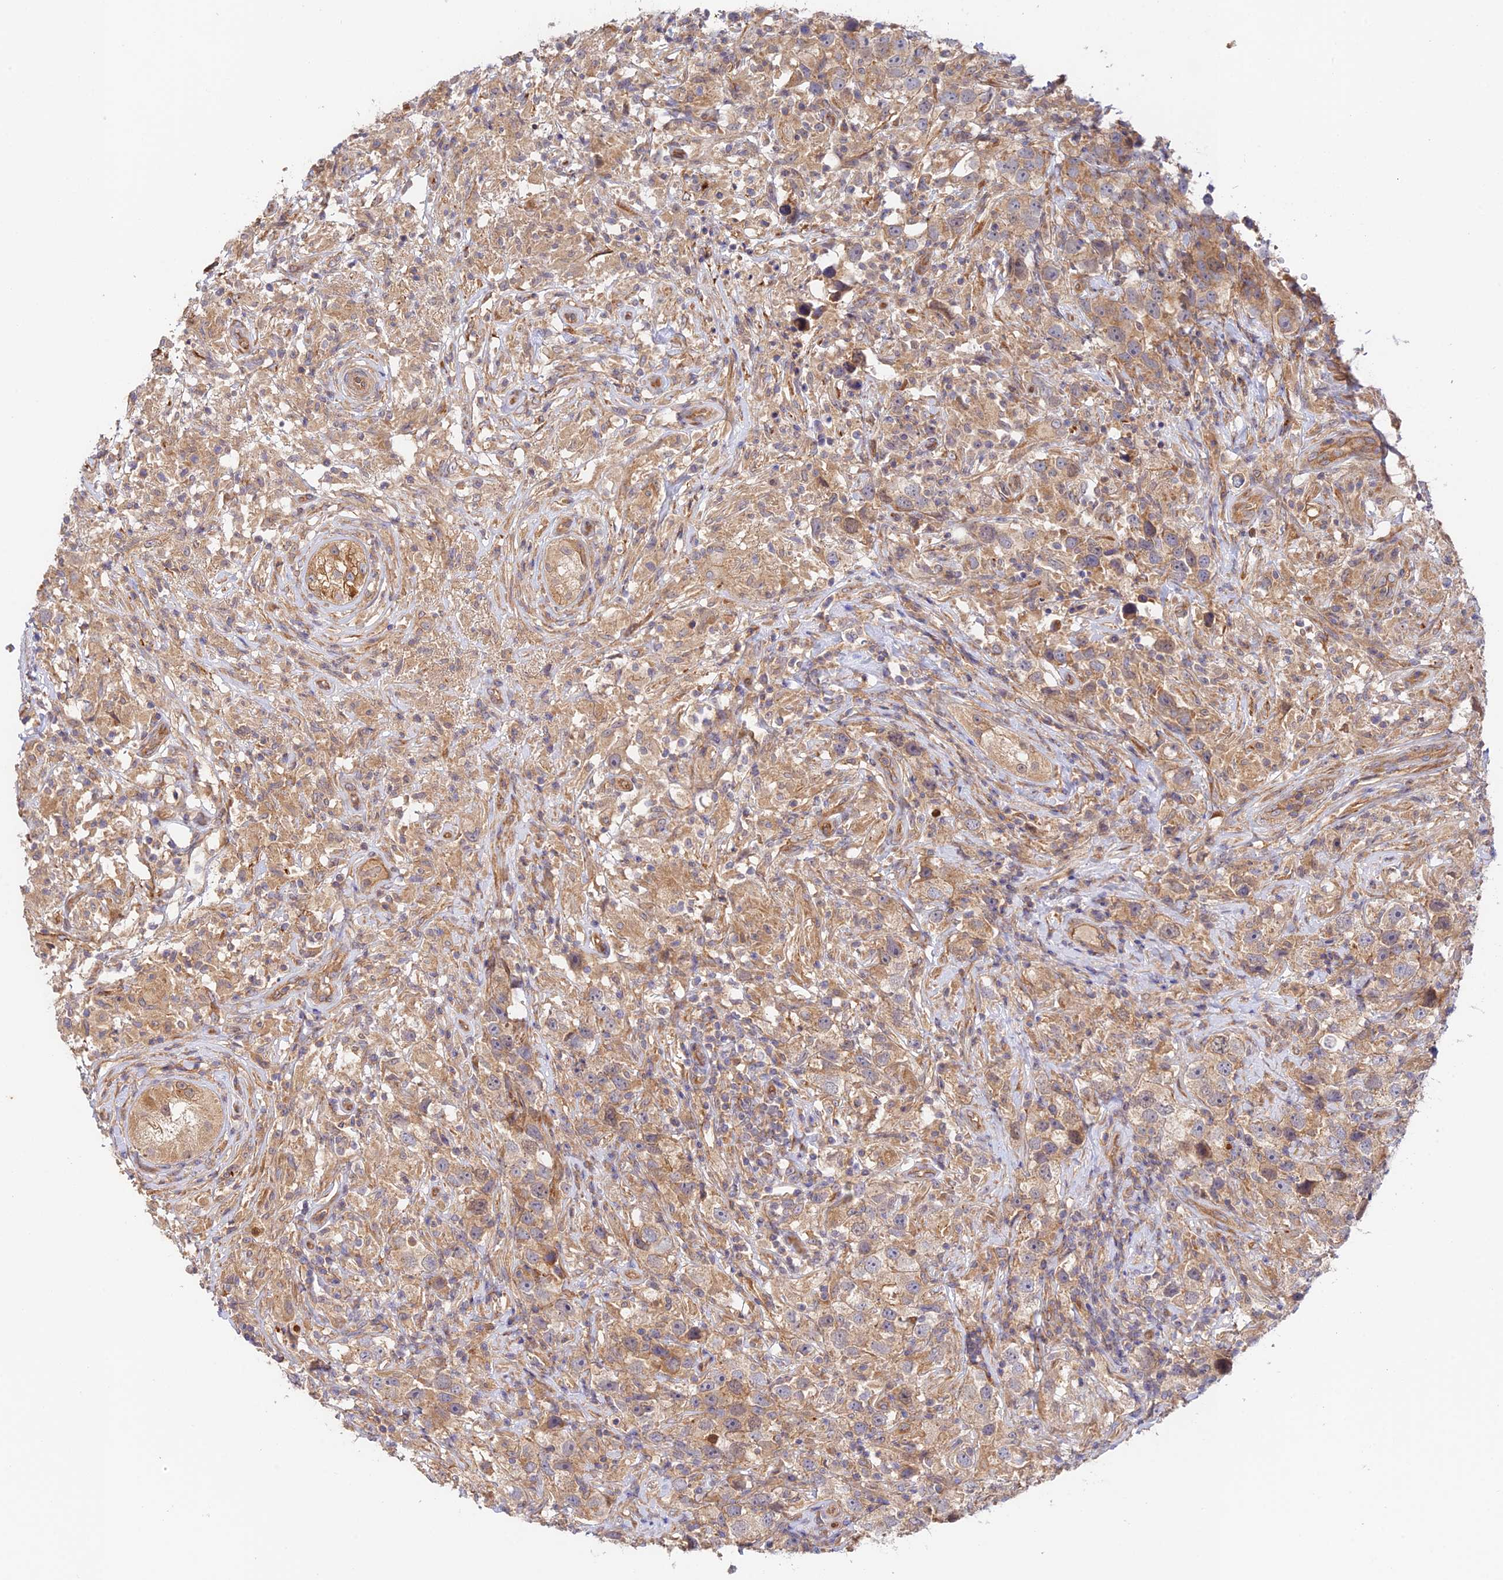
{"staining": {"intensity": "weak", "quantity": ">75%", "location": "cytoplasmic/membranous"}, "tissue": "testis cancer", "cell_type": "Tumor cells", "image_type": "cancer", "snomed": [{"axis": "morphology", "description": "Seminoma, NOS"}, {"axis": "topography", "description": "Testis"}], "caption": "Protein staining of testis cancer tissue reveals weak cytoplasmic/membranous expression in approximately >75% of tumor cells.", "gene": "MYO9A", "patient": {"sex": "male", "age": 49}}